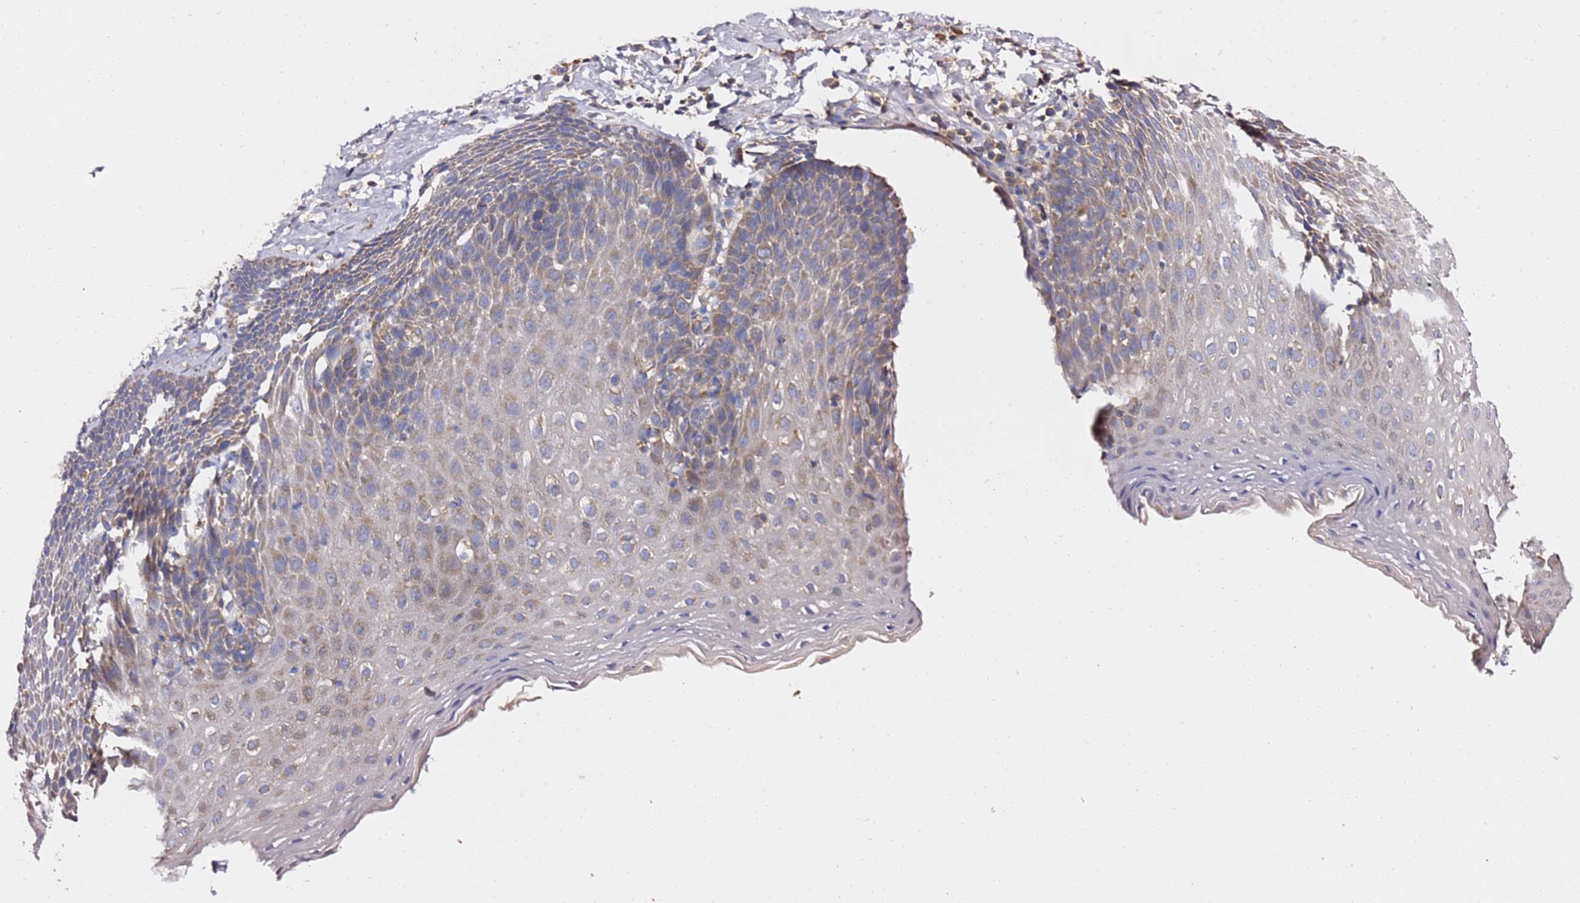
{"staining": {"intensity": "moderate", "quantity": "25%-75%", "location": "cytoplasmic/membranous"}, "tissue": "esophagus", "cell_type": "Squamous epithelial cells", "image_type": "normal", "snomed": [{"axis": "morphology", "description": "Normal tissue, NOS"}, {"axis": "topography", "description": "Esophagus"}], "caption": "The immunohistochemical stain labels moderate cytoplasmic/membranous positivity in squamous epithelial cells of unremarkable esophagus.", "gene": "C19orf12", "patient": {"sex": "female", "age": 61}}